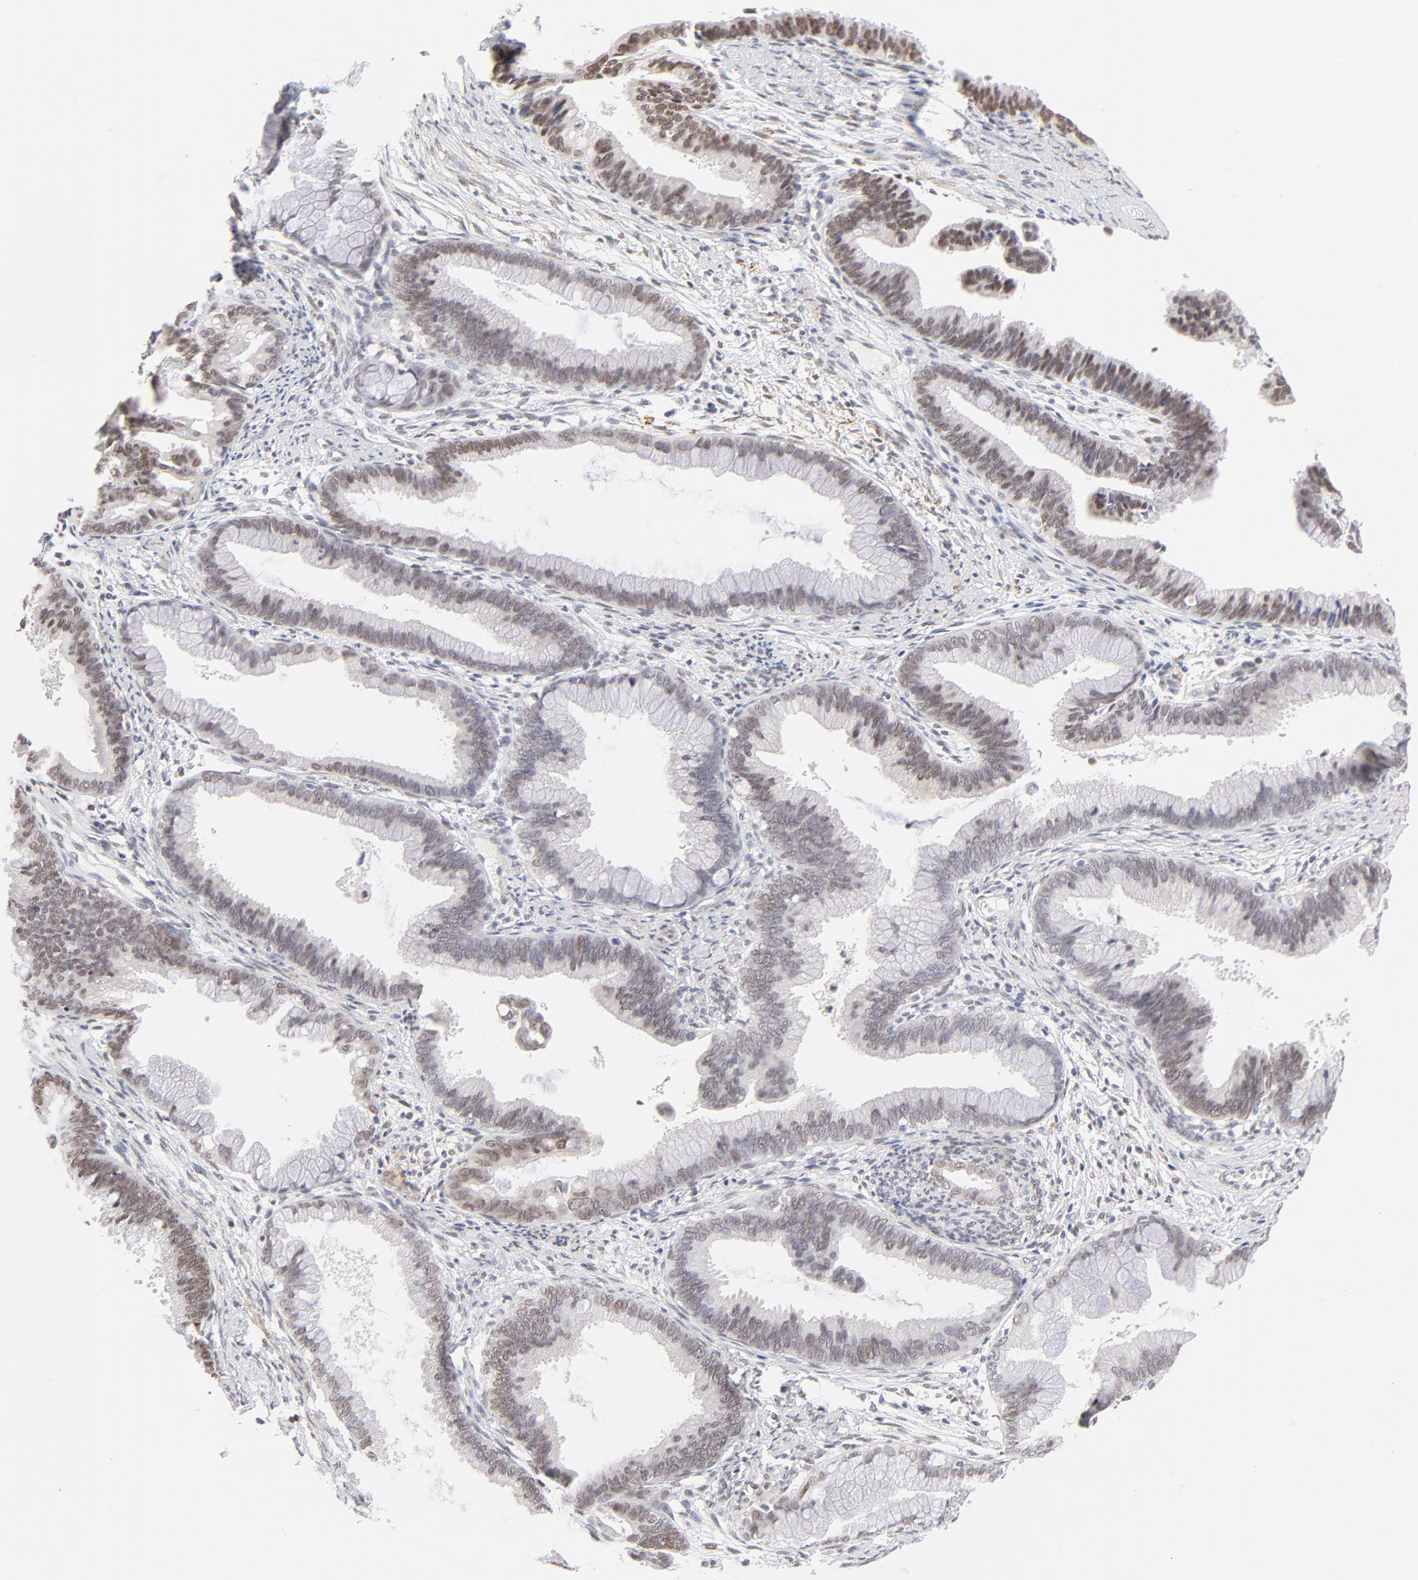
{"staining": {"intensity": "moderate", "quantity": "25%-75%", "location": "nuclear"}, "tissue": "cervical cancer", "cell_type": "Tumor cells", "image_type": "cancer", "snomed": [{"axis": "morphology", "description": "Adenocarcinoma, NOS"}, {"axis": "topography", "description": "Cervix"}], "caption": "Human cervical cancer (adenocarcinoma) stained with a brown dye displays moderate nuclear positive staining in approximately 25%-75% of tumor cells.", "gene": "PBX1", "patient": {"sex": "female", "age": 47}}